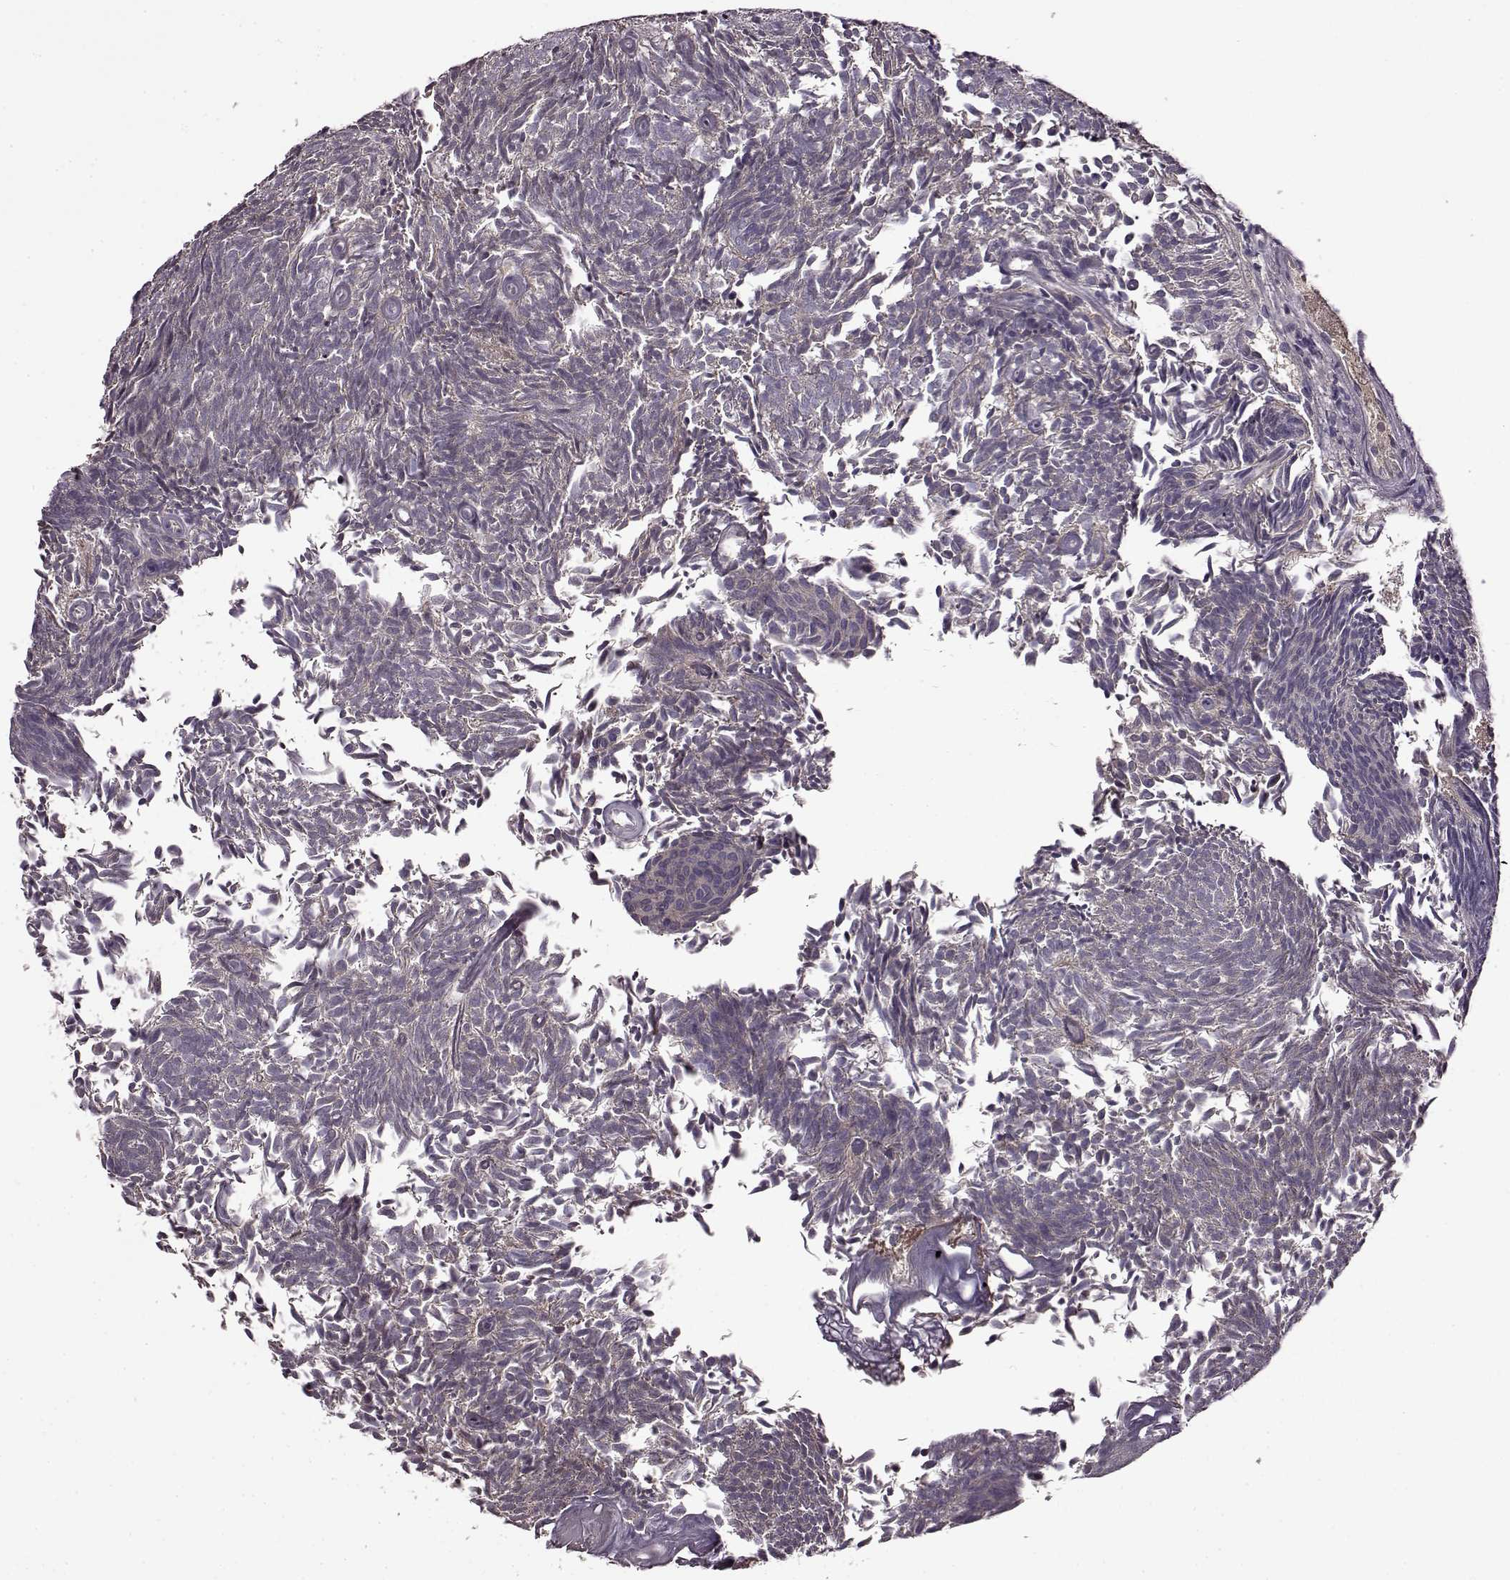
{"staining": {"intensity": "negative", "quantity": "none", "location": "none"}, "tissue": "urothelial cancer", "cell_type": "Tumor cells", "image_type": "cancer", "snomed": [{"axis": "morphology", "description": "Urothelial carcinoma, Low grade"}, {"axis": "topography", "description": "Urinary bladder"}], "caption": "IHC of low-grade urothelial carcinoma displays no expression in tumor cells.", "gene": "MAIP1", "patient": {"sex": "male", "age": 77}}